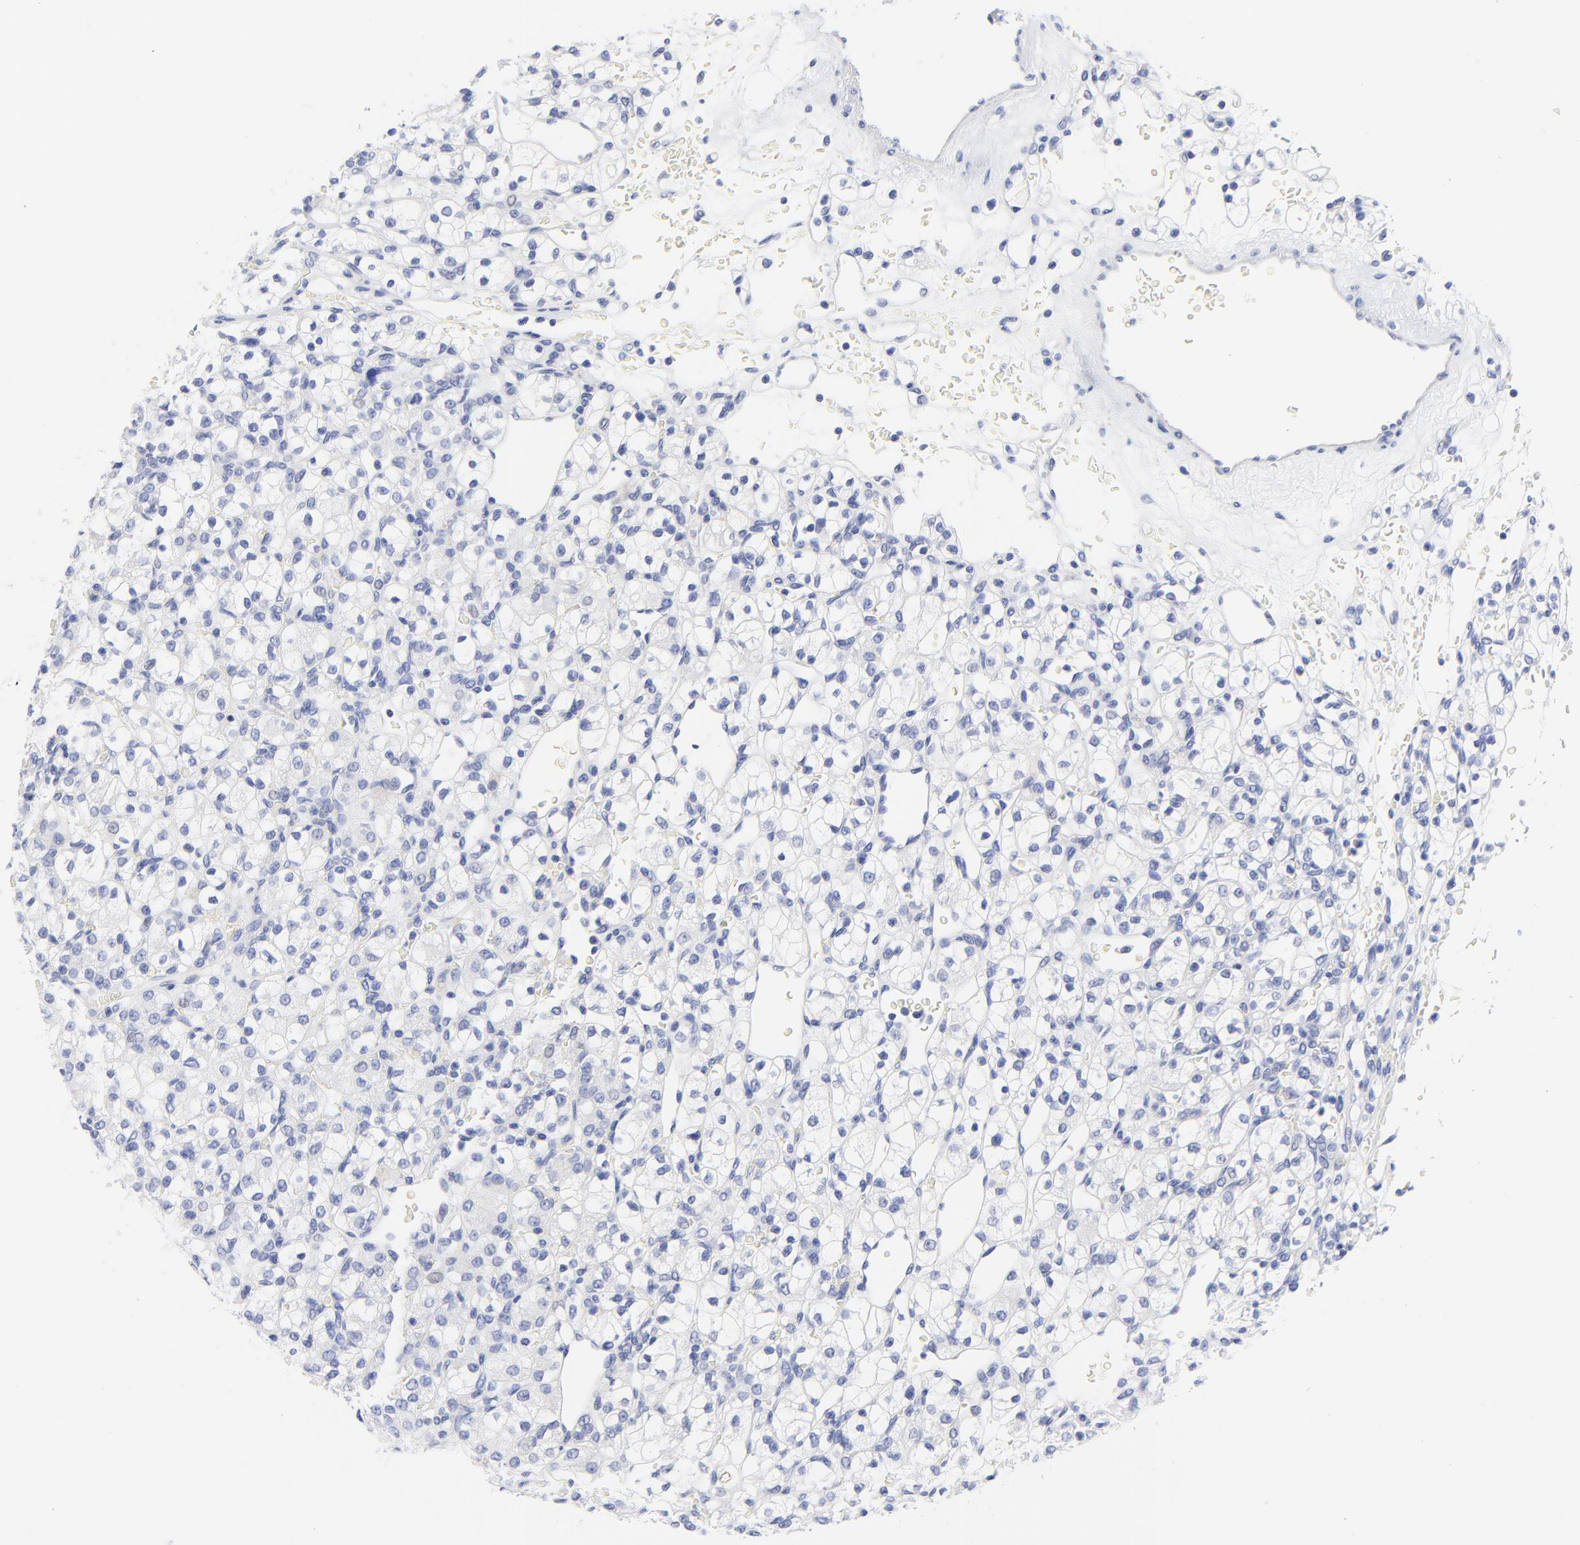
{"staining": {"intensity": "negative", "quantity": "none", "location": "none"}, "tissue": "renal cancer", "cell_type": "Tumor cells", "image_type": "cancer", "snomed": [{"axis": "morphology", "description": "Adenocarcinoma, NOS"}, {"axis": "topography", "description": "Kidney"}], "caption": "A histopathology image of human renal cancer (adenocarcinoma) is negative for staining in tumor cells.", "gene": "PSD3", "patient": {"sex": "female", "age": 62}}